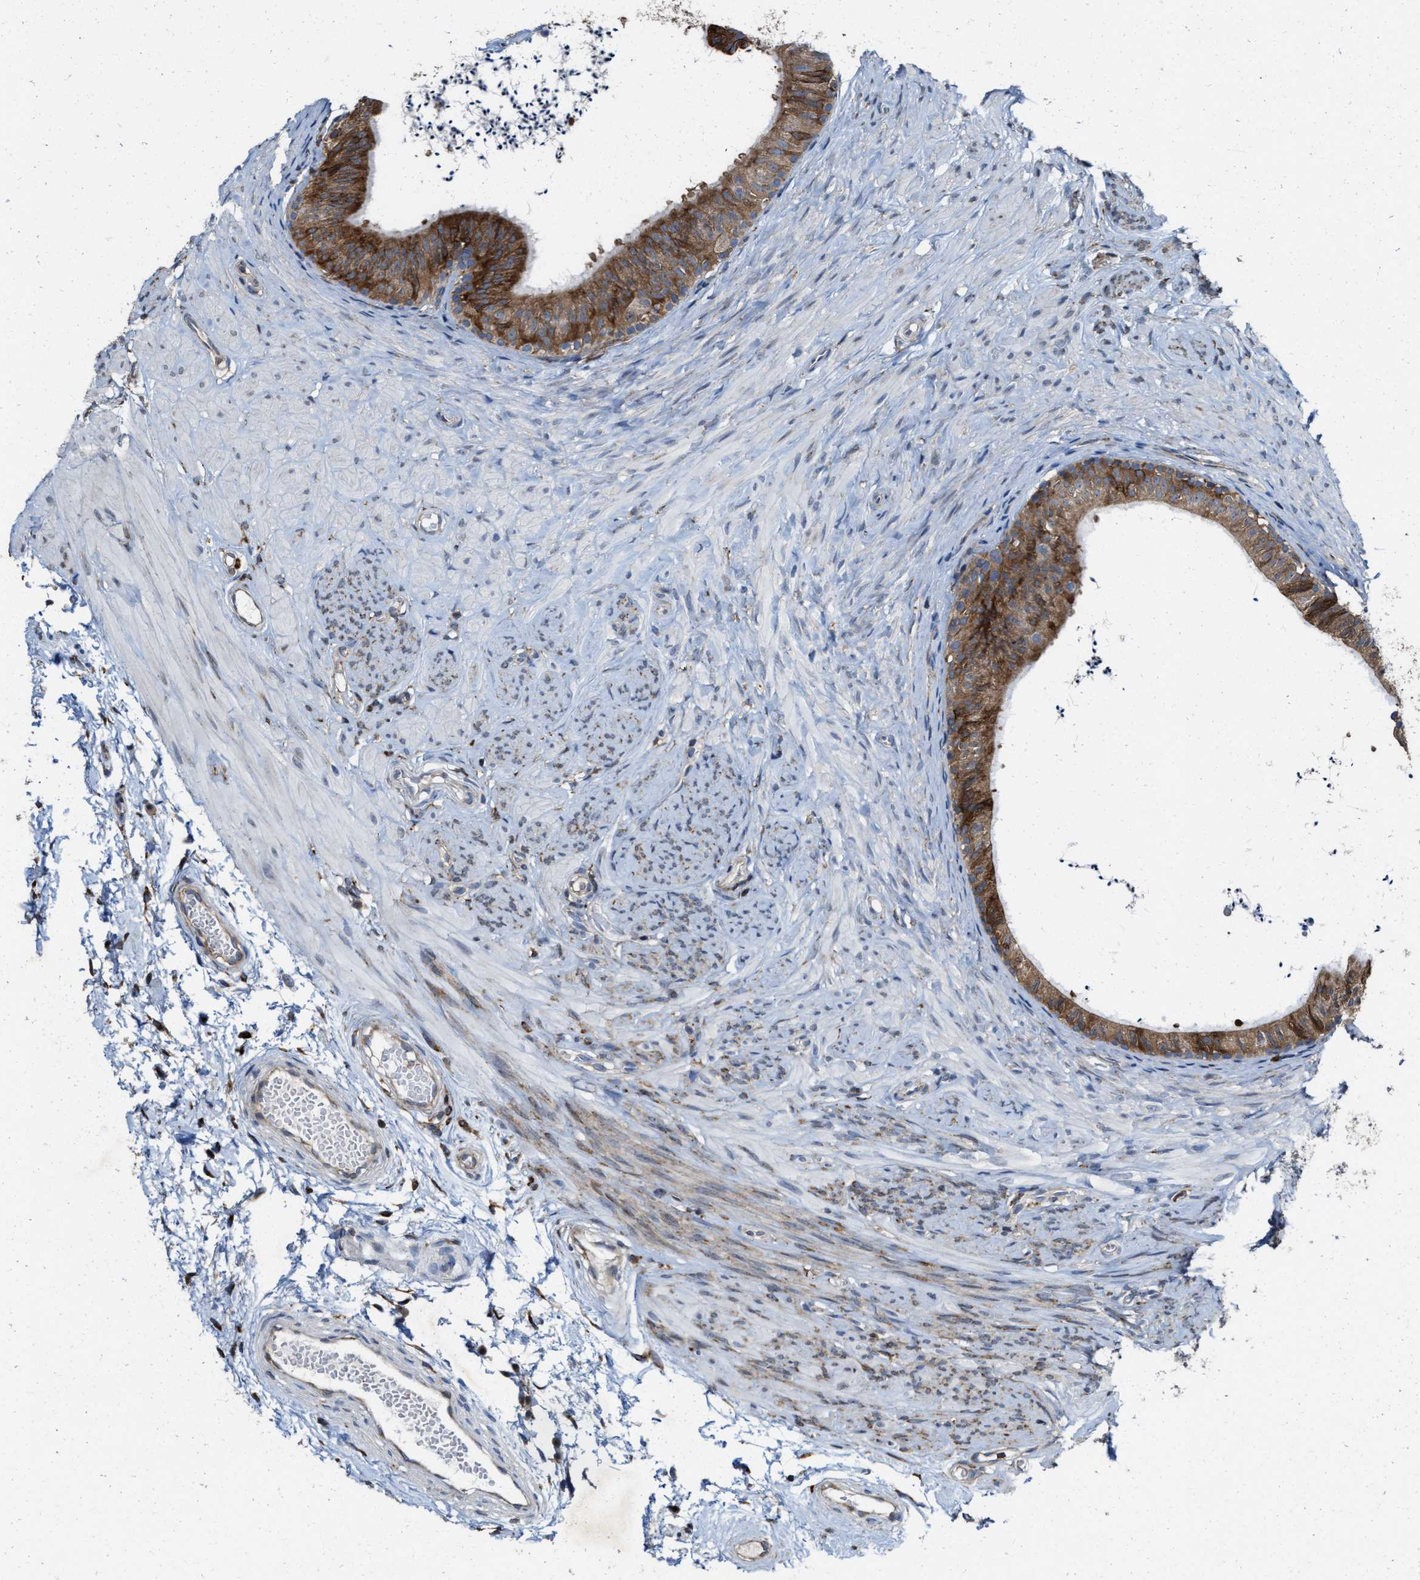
{"staining": {"intensity": "strong", "quantity": ">75%", "location": "cytoplasmic/membranous"}, "tissue": "epididymis", "cell_type": "Glandular cells", "image_type": "normal", "snomed": [{"axis": "morphology", "description": "Normal tissue, NOS"}, {"axis": "topography", "description": "Epididymis"}], "caption": "DAB immunohistochemical staining of unremarkable epididymis reveals strong cytoplasmic/membranous protein expression in about >75% of glandular cells. (Stains: DAB in brown, nuclei in blue, Microscopy: brightfield microscopy at high magnification).", "gene": "FGD3", "patient": {"sex": "male", "age": 56}}